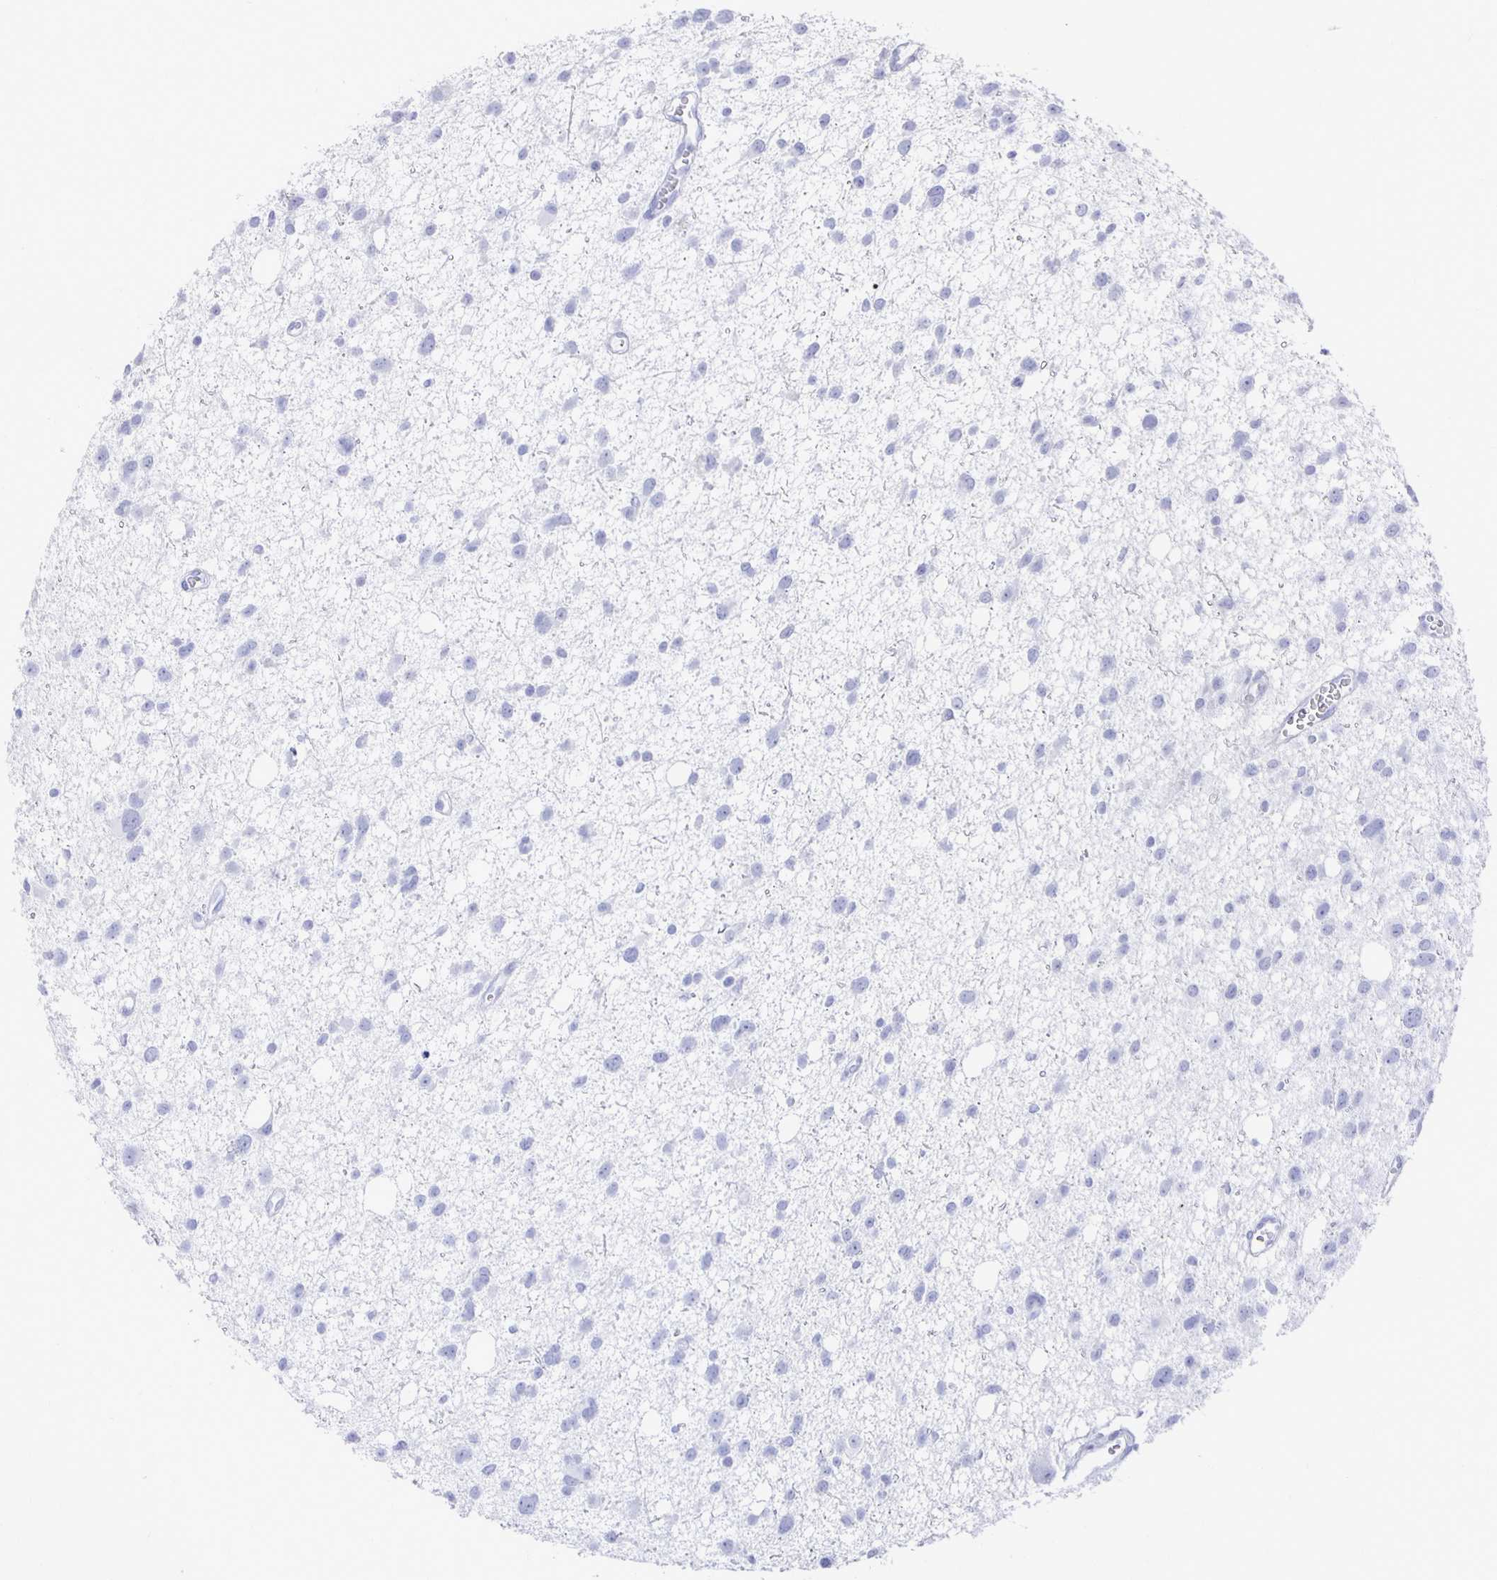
{"staining": {"intensity": "negative", "quantity": "none", "location": "none"}, "tissue": "glioma", "cell_type": "Tumor cells", "image_type": "cancer", "snomed": [{"axis": "morphology", "description": "Glioma, malignant, High grade"}, {"axis": "topography", "description": "Brain"}], "caption": "Glioma was stained to show a protein in brown. There is no significant expression in tumor cells.", "gene": "PRDM7", "patient": {"sex": "male", "age": 23}}